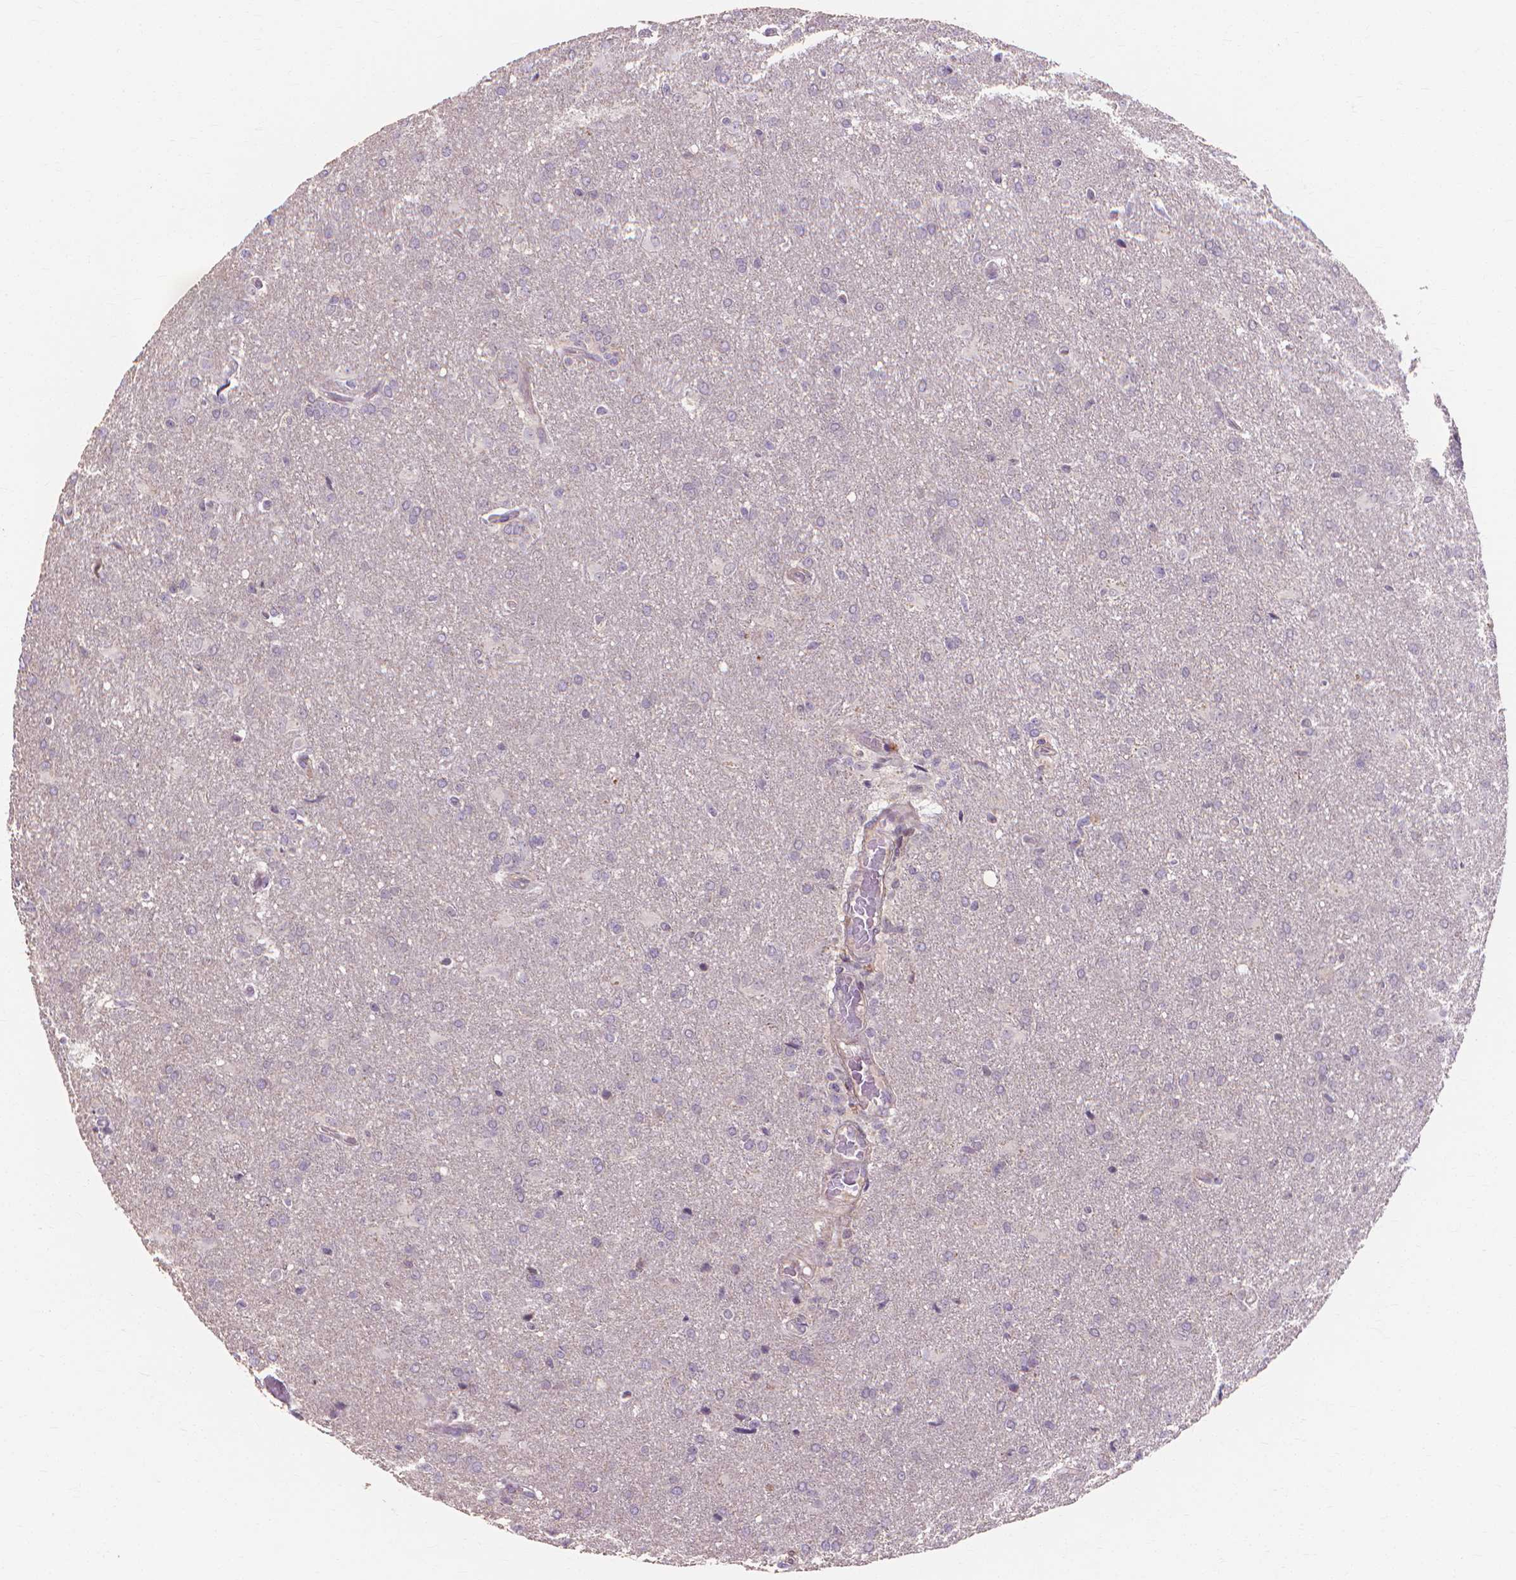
{"staining": {"intensity": "negative", "quantity": "none", "location": "none"}, "tissue": "glioma", "cell_type": "Tumor cells", "image_type": "cancer", "snomed": [{"axis": "morphology", "description": "Glioma, malignant, High grade"}, {"axis": "topography", "description": "Brain"}], "caption": "Immunohistochemistry (IHC) micrograph of neoplastic tissue: human malignant glioma (high-grade) stained with DAB (3,3'-diaminobenzidine) demonstrates no significant protein expression in tumor cells.", "gene": "PRDM13", "patient": {"sex": "male", "age": 68}}